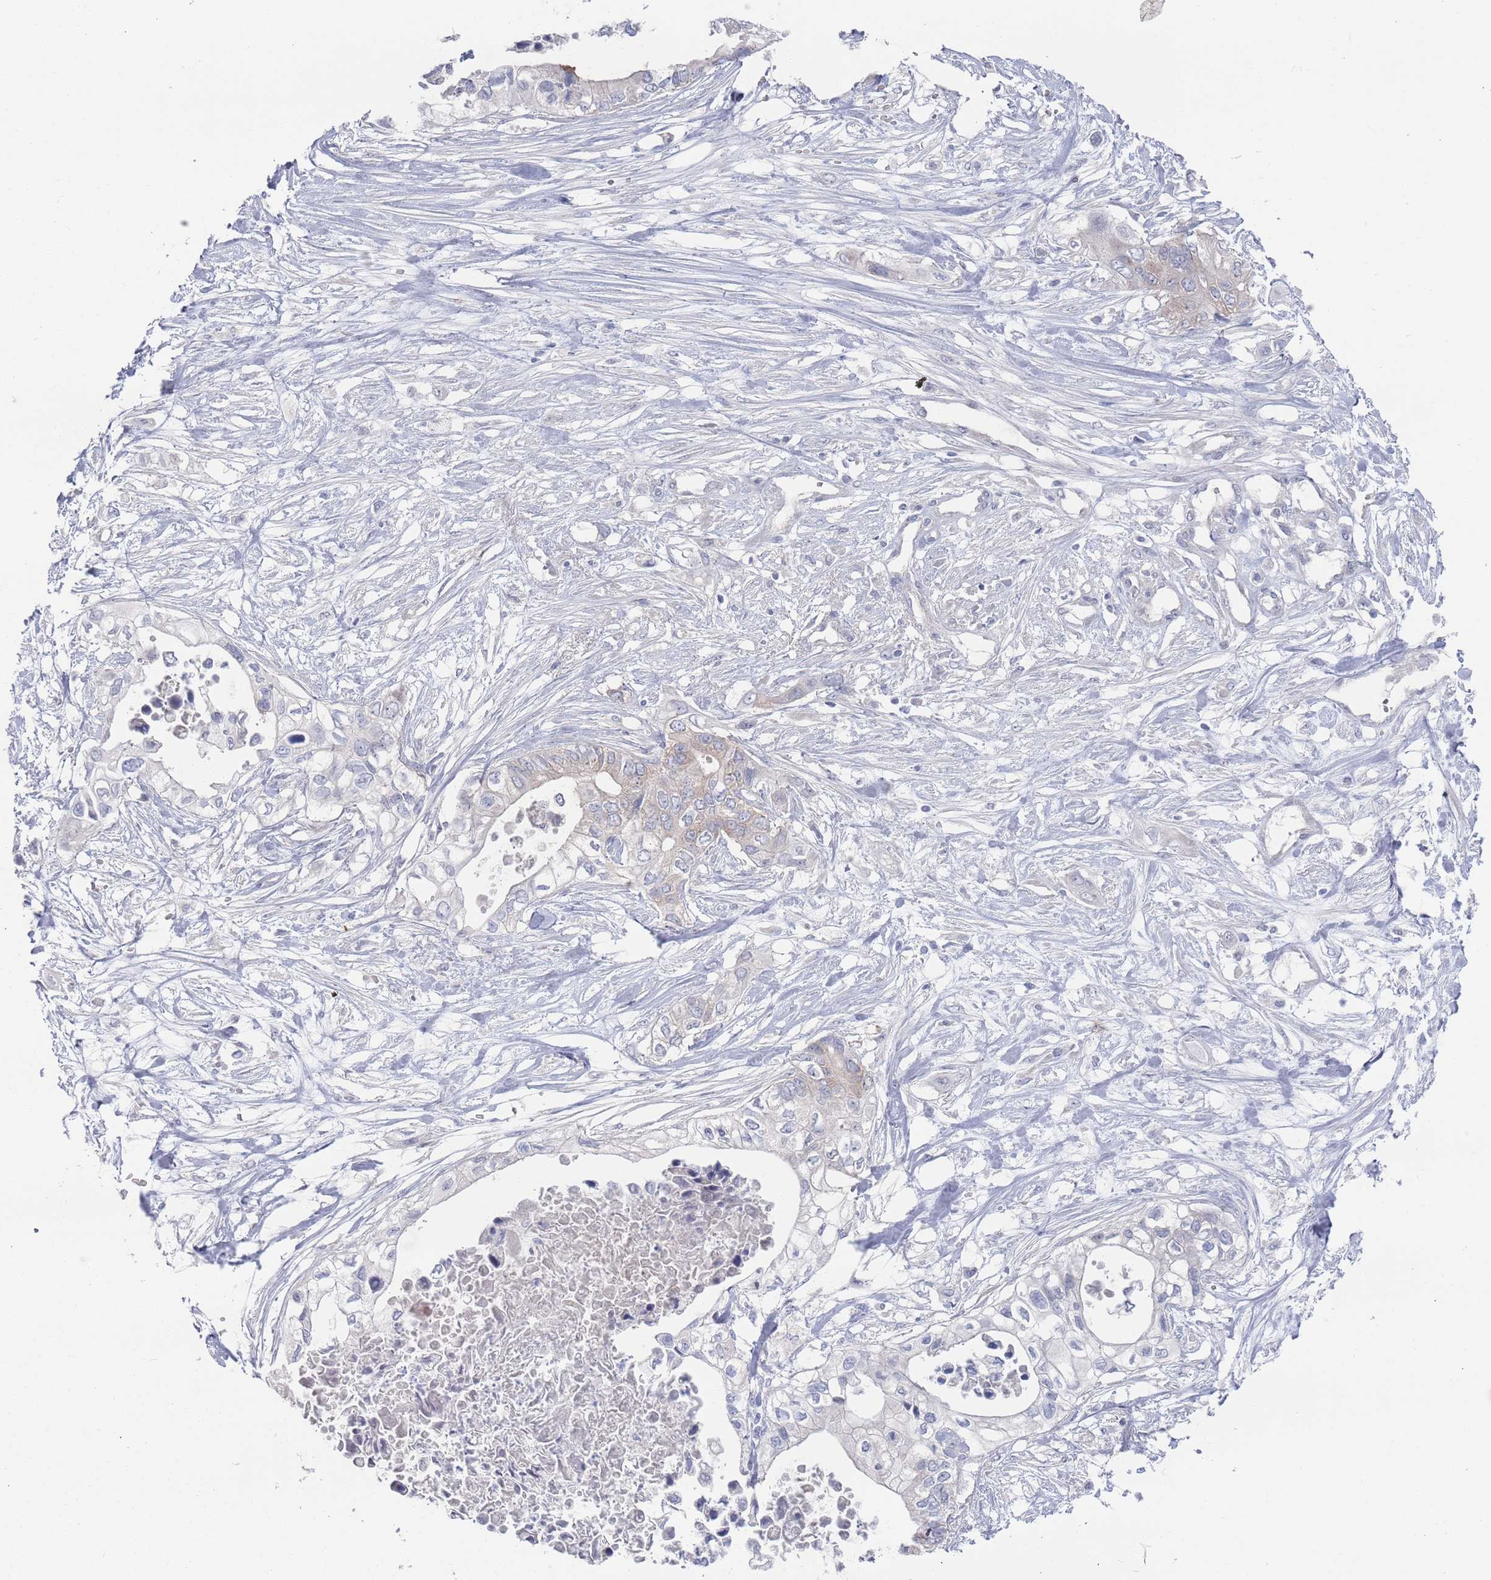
{"staining": {"intensity": "negative", "quantity": "none", "location": "none"}, "tissue": "pancreatic cancer", "cell_type": "Tumor cells", "image_type": "cancer", "snomed": [{"axis": "morphology", "description": "Adenocarcinoma, NOS"}, {"axis": "topography", "description": "Pancreas"}], "caption": "Tumor cells are negative for brown protein staining in pancreatic cancer.", "gene": "TMCO3", "patient": {"sex": "female", "age": 63}}